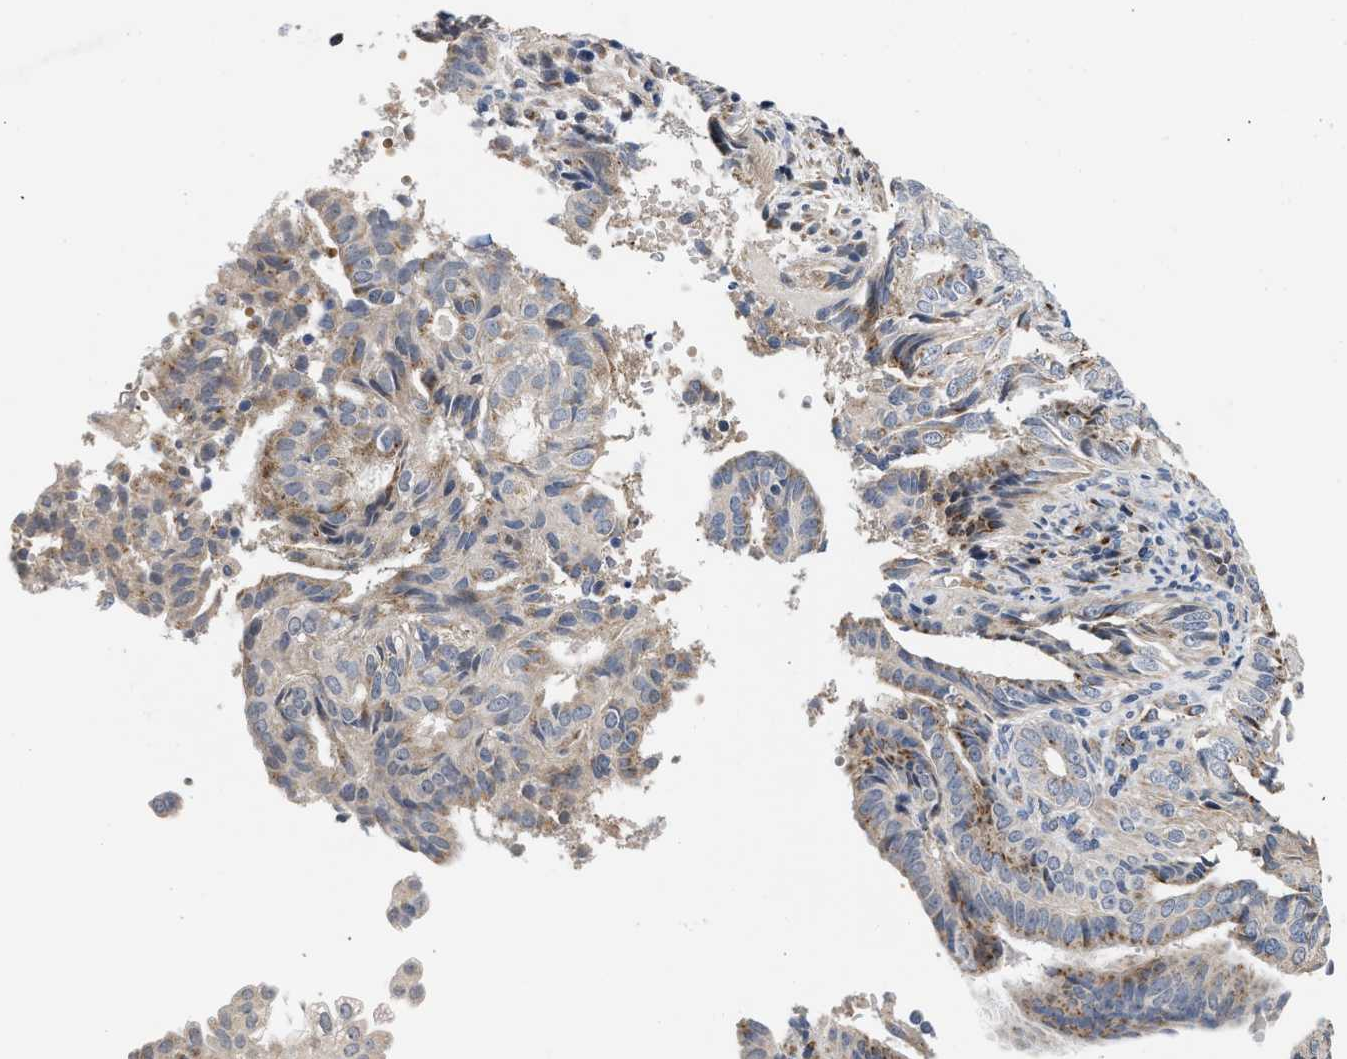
{"staining": {"intensity": "weak", "quantity": ">75%", "location": "cytoplasmic/membranous"}, "tissue": "endometrial cancer", "cell_type": "Tumor cells", "image_type": "cancer", "snomed": [{"axis": "morphology", "description": "Adenocarcinoma, NOS"}, {"axis": "topography", "description": "Endometrium"}], "caption": "A high-resolution image shows immunohistochemistry (IHC) staining of endometrial cancer, which exhibits weak cytoplasmic/membranous positivity in approximately >75% of tumor cells. The protein of interest is shown in brown color, while the nuclei are stained blue.", "gene": "PIM1", "patient": {"sex": "female", "age": 58}}